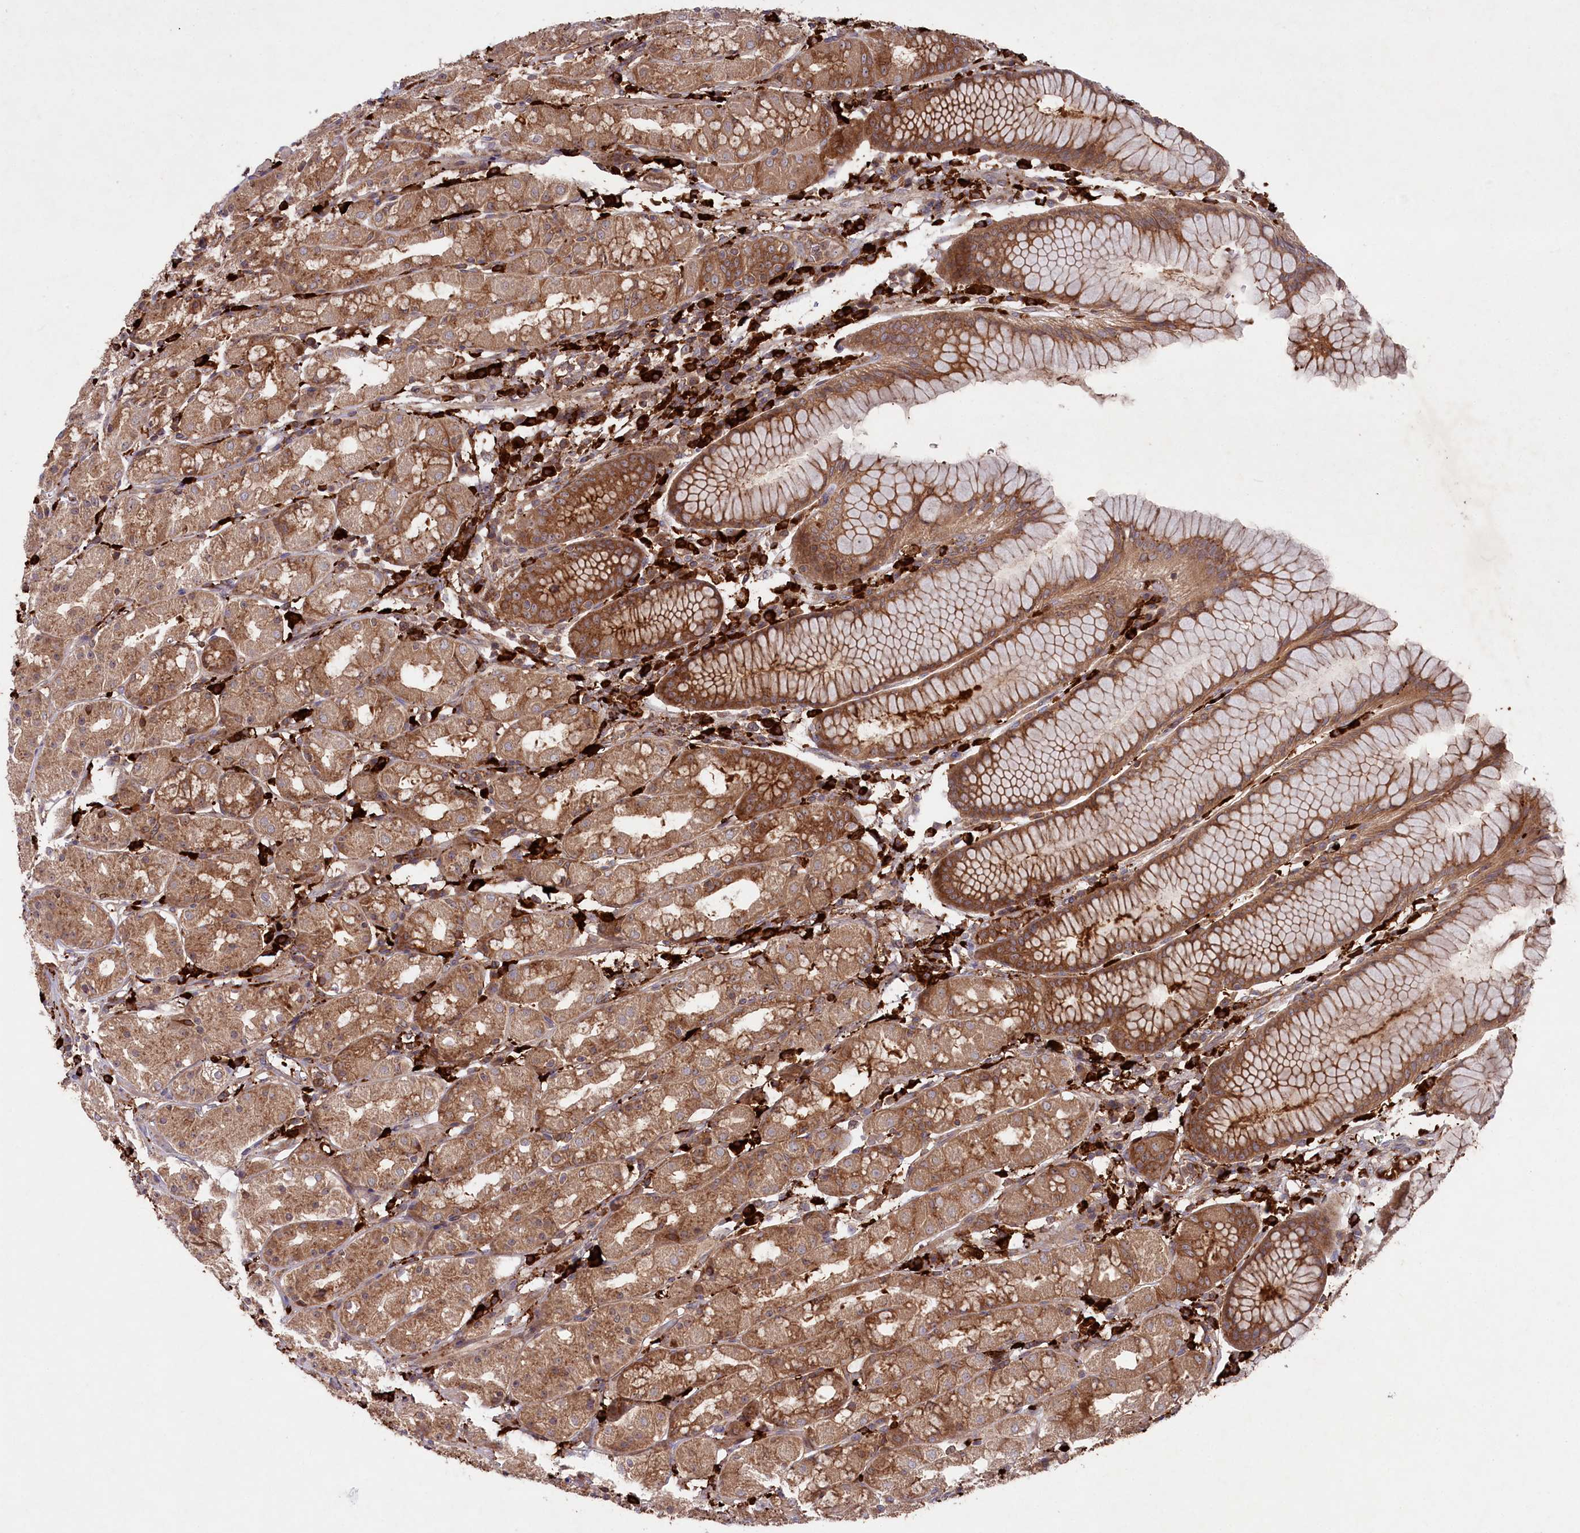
{"staining": {"intensity": "moderate", "quantity": ">75%", "location": "cytoplasmic/membranous"}, "tissue": "stomach", "cell_type": "Glandular cells", "image_type": "normal", "snomed": [{"axis": "morphology", "description": "Normal tissue, NOS"}, {"axis": "topography", "description": "Stomach, lower"}], "caption": "The micrograph demonstrates a brown stain indicating the presence of a protein in the cytoplasmic/membranous of glandular cells in stomach. Immunohistochemistry (ihc) stains the protein of interest in brown and the nuclei are stained blue.", "gene": "PPP1R21", "patient": {"sex": "female", "age": 56}}